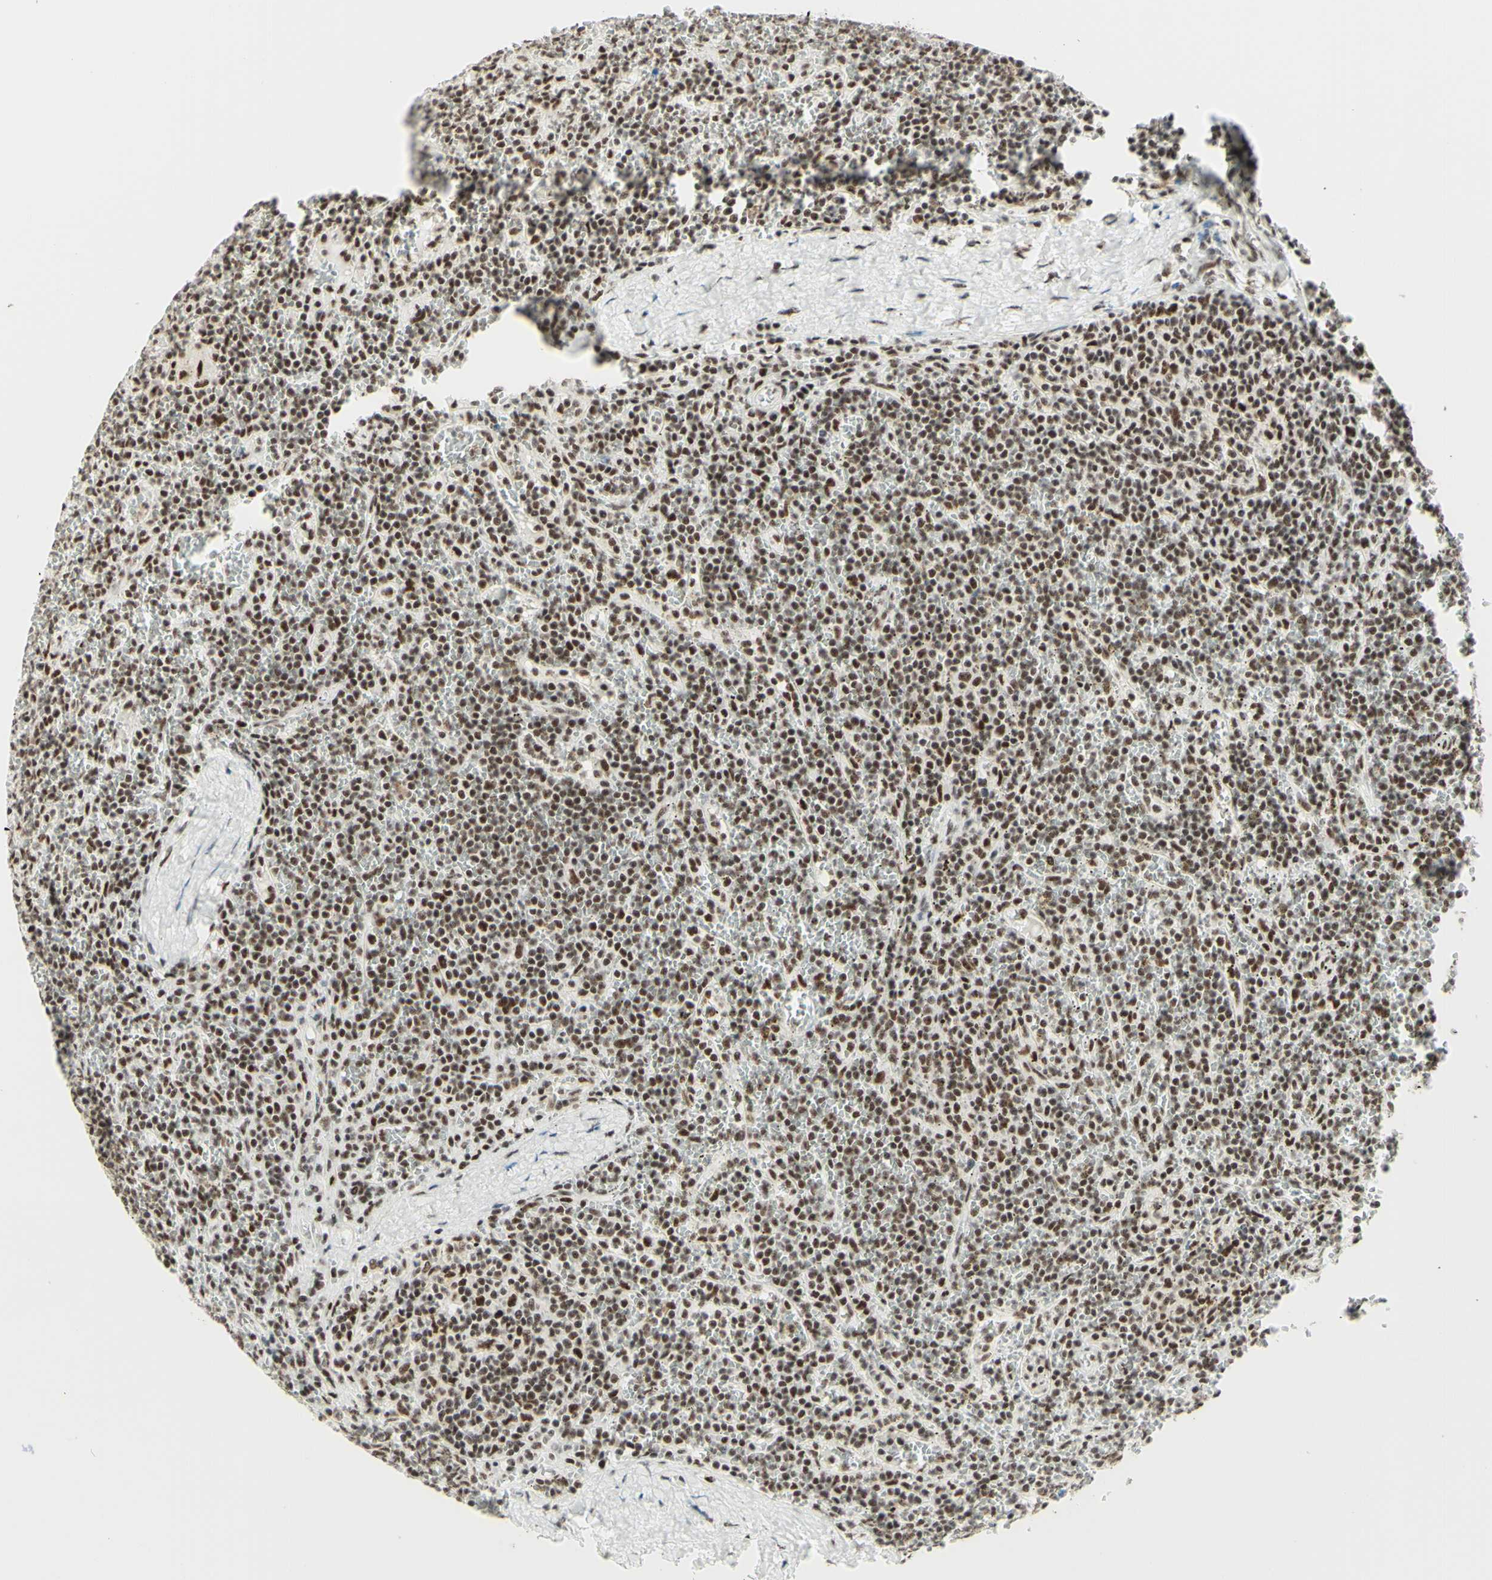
{"staining": {"intensity": "moderate", "quantity": ">75%", "location": "nuclear"}, "tissue": "lymphoma", "cell_type": "Tumor cells", "image_type": "cancer", "snomed": [{"axis": "morphology", "description": "Malignant lymphoma, non-Hodgkin's type, Low grade"}, {"axis": "topography", "description": "Spleen"}], "caption": "This micrograph reveals immunohistochemistry staining of human low-grade malignant lymphoma, non-Hodgkin's type, with medium moderate nuclear positivity in about >75% of tumor cells.", "gene": "WTAP", "patient": {"sex": "female", "age": 19}}